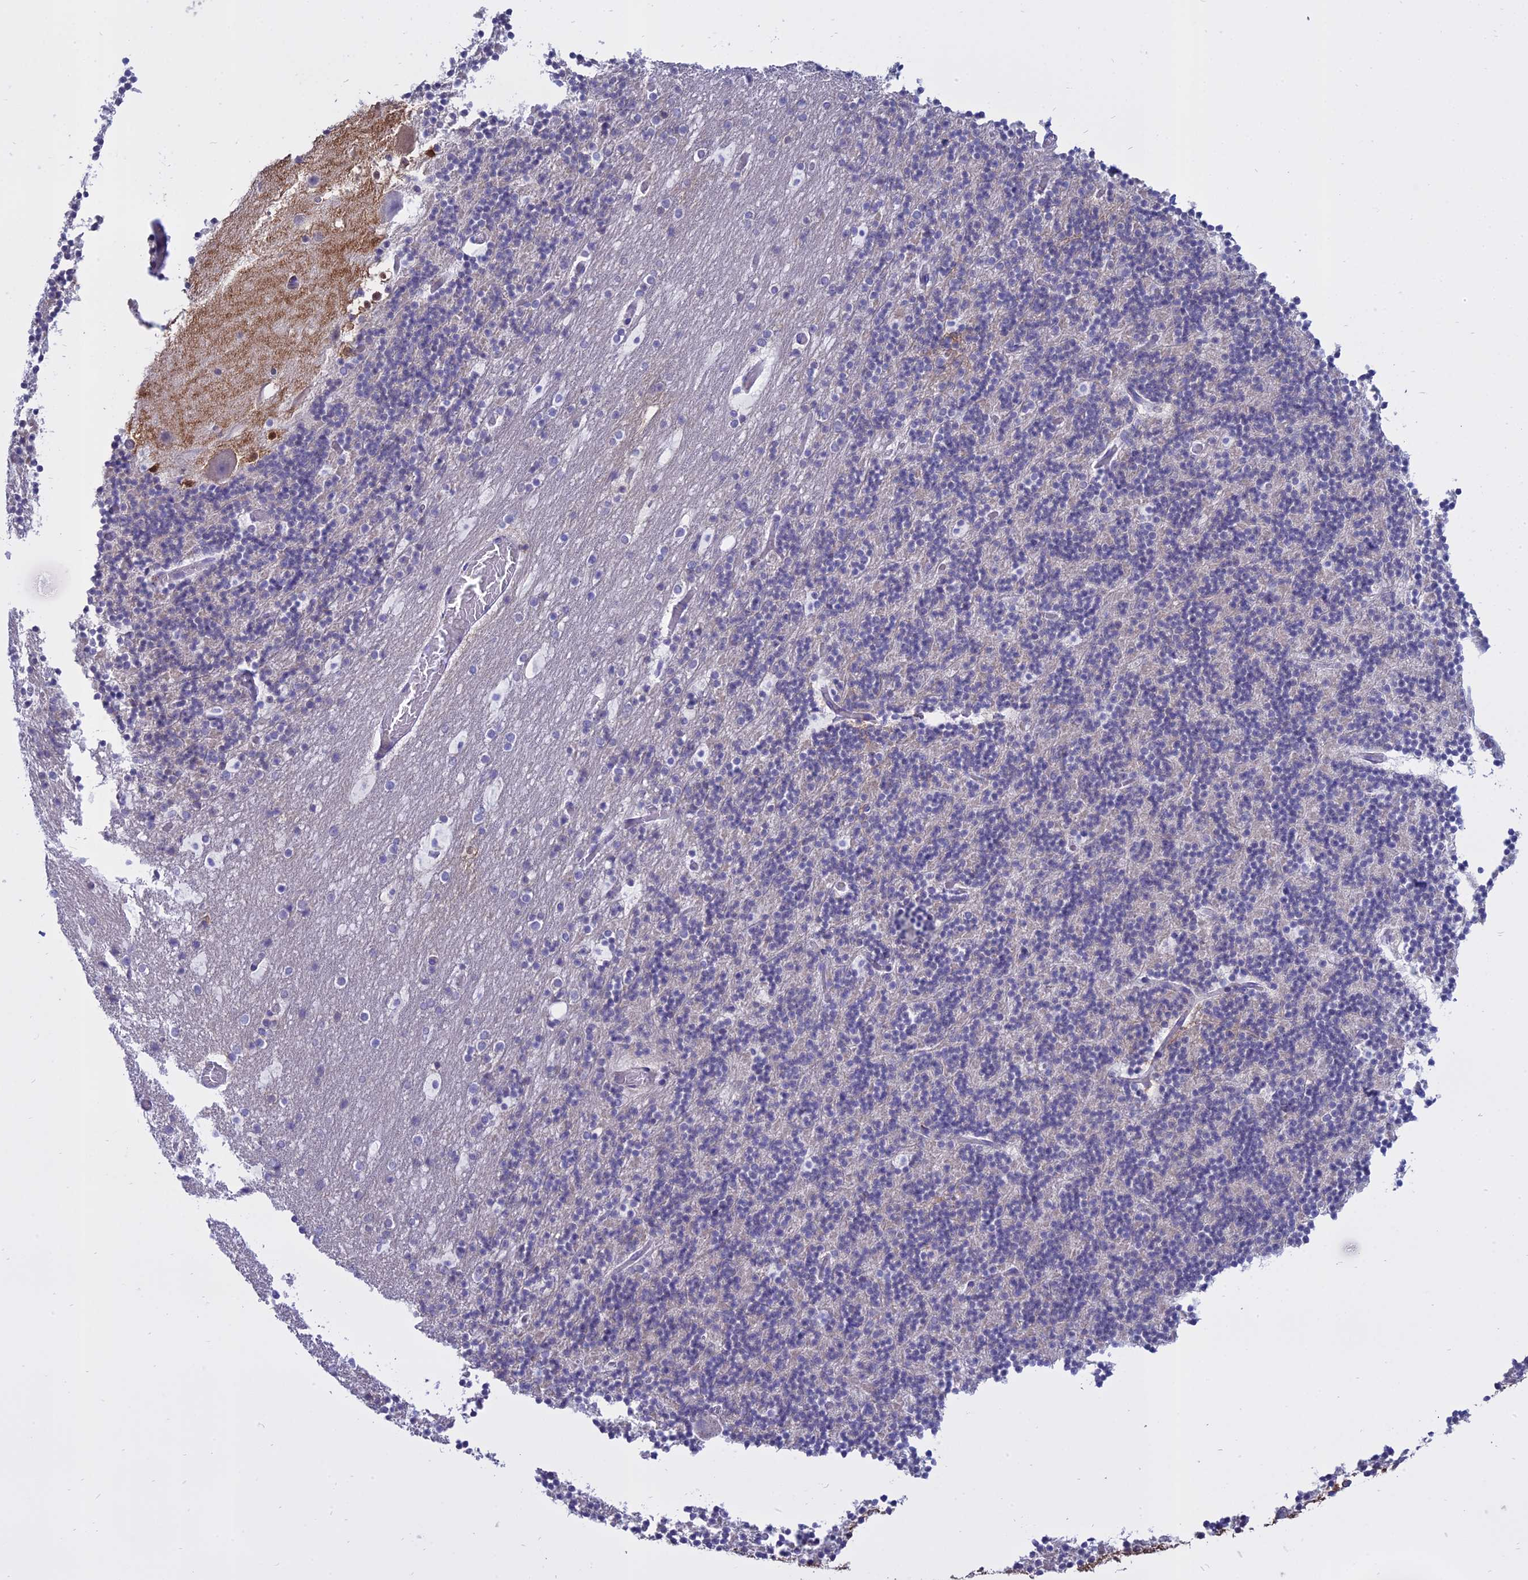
{"staining": {"intensity": "negative", "quantity": "none", "location": "none"}, "tissue": "cerebellum", "cell_type": "Cells in granular layer", "image_type": "normal", "snomed": [{"axis": "morphology", "description": "Normal tissue, NOS"}, {"axis": "topography", "description": "Cerebellum"}], "caption": "High power microscopy histopathology image of an IHC micrograph of normal cerebellum, revealing no significant positivity in cells in granular layer.", "gene": "AHCYL1", "patient": {"sex": "male", "age": 57}}